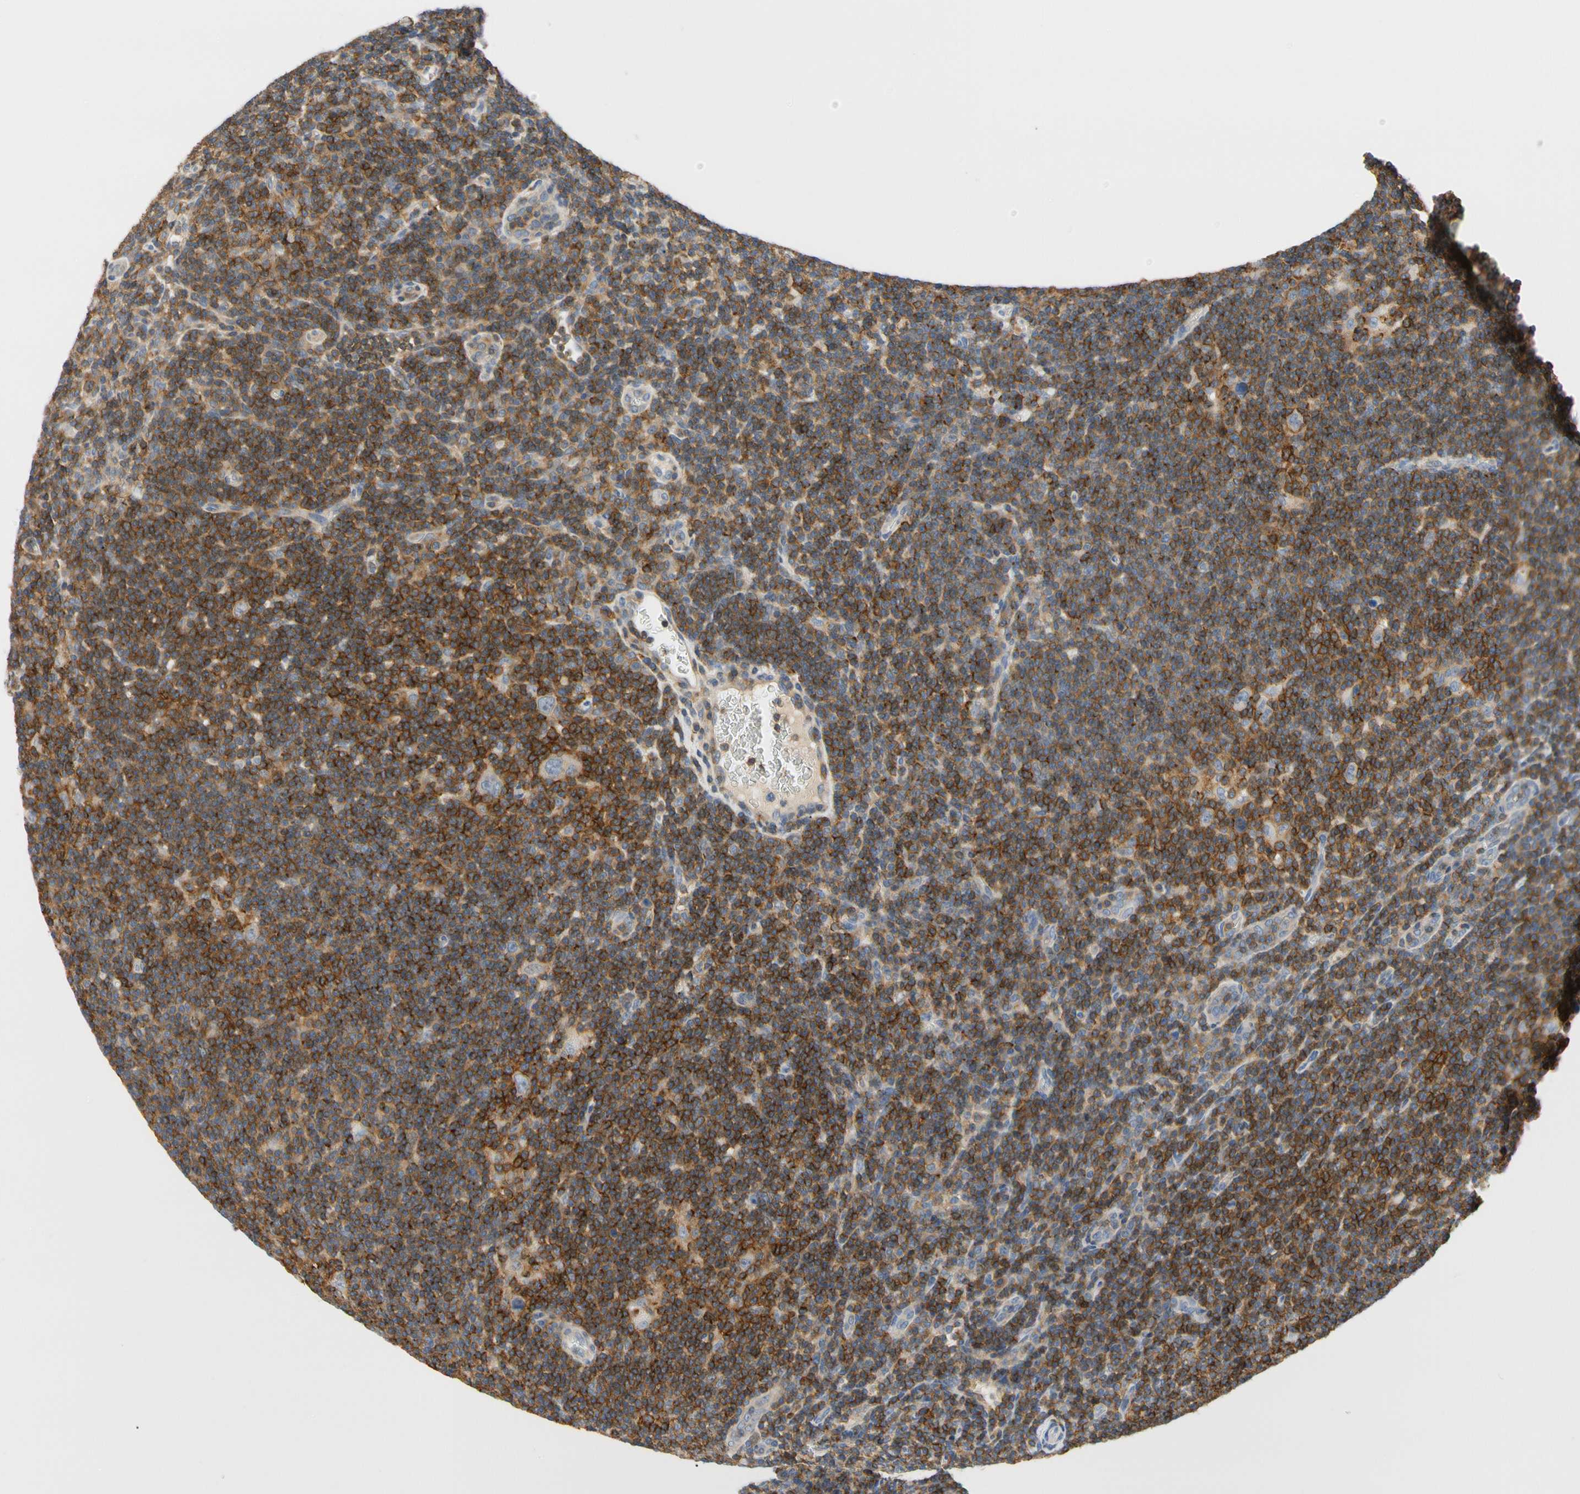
{"staining": {"intensity": "negative", "quantity": "none", "location": "none"}, "tissue": "lymphoma", "cell_type": "Tumor cells", "image_type": "cancer", "snomed": [{"axis": "morphology", "description": "Hodgkin's disease, NOS"}, {"axis": "topography", "description": "Lymph node"}], "caption": "Immunohistochemistry (IHC) of human lymphoma reveals no staining in tumor cells. (DAB IHC, high magnification).", "gene": "TNFRSF18", "patient": {"sex": "female", "age": 57}}